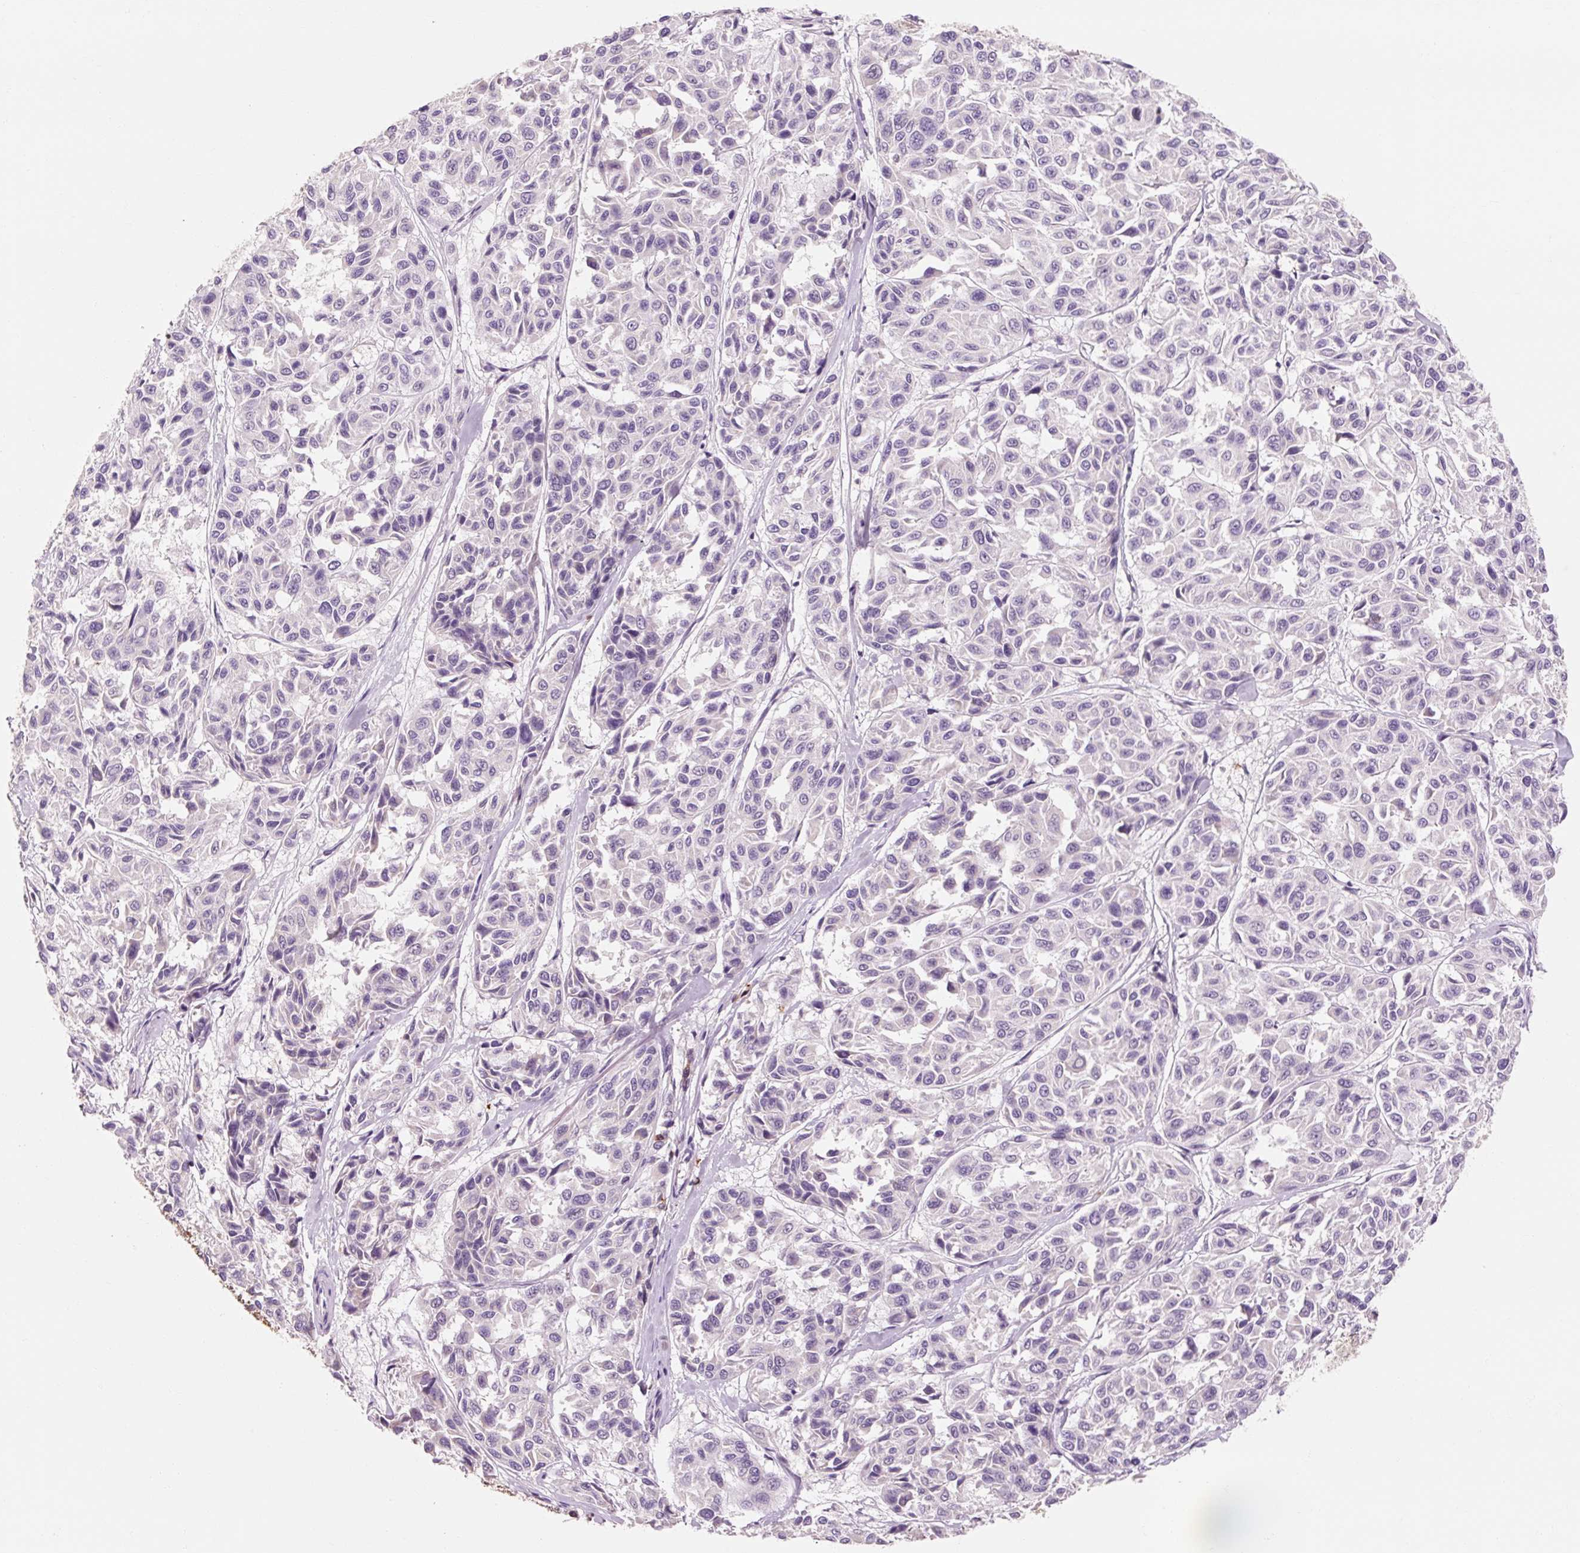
{"staining": {"intensity": "negative", "quantity": "none", "location": "none"}, "tissue": "melanoma", "cell_type": "Tumor cells", "image_type": "cancer", "snomed": [{"axis": "morphology", "description": "Malignant melanoma, NOS"}, {"axis": "topography", "description": "Skin"}], "caption": "High power microscopy histopathology image of an immunohistochemistry (IHC) image of melanoma, revealing no significant positivity in tumor cells. Nuclei are stained in blue.", "gene": "OR8K1", "patient": {"sex": "female", "age": 66}}